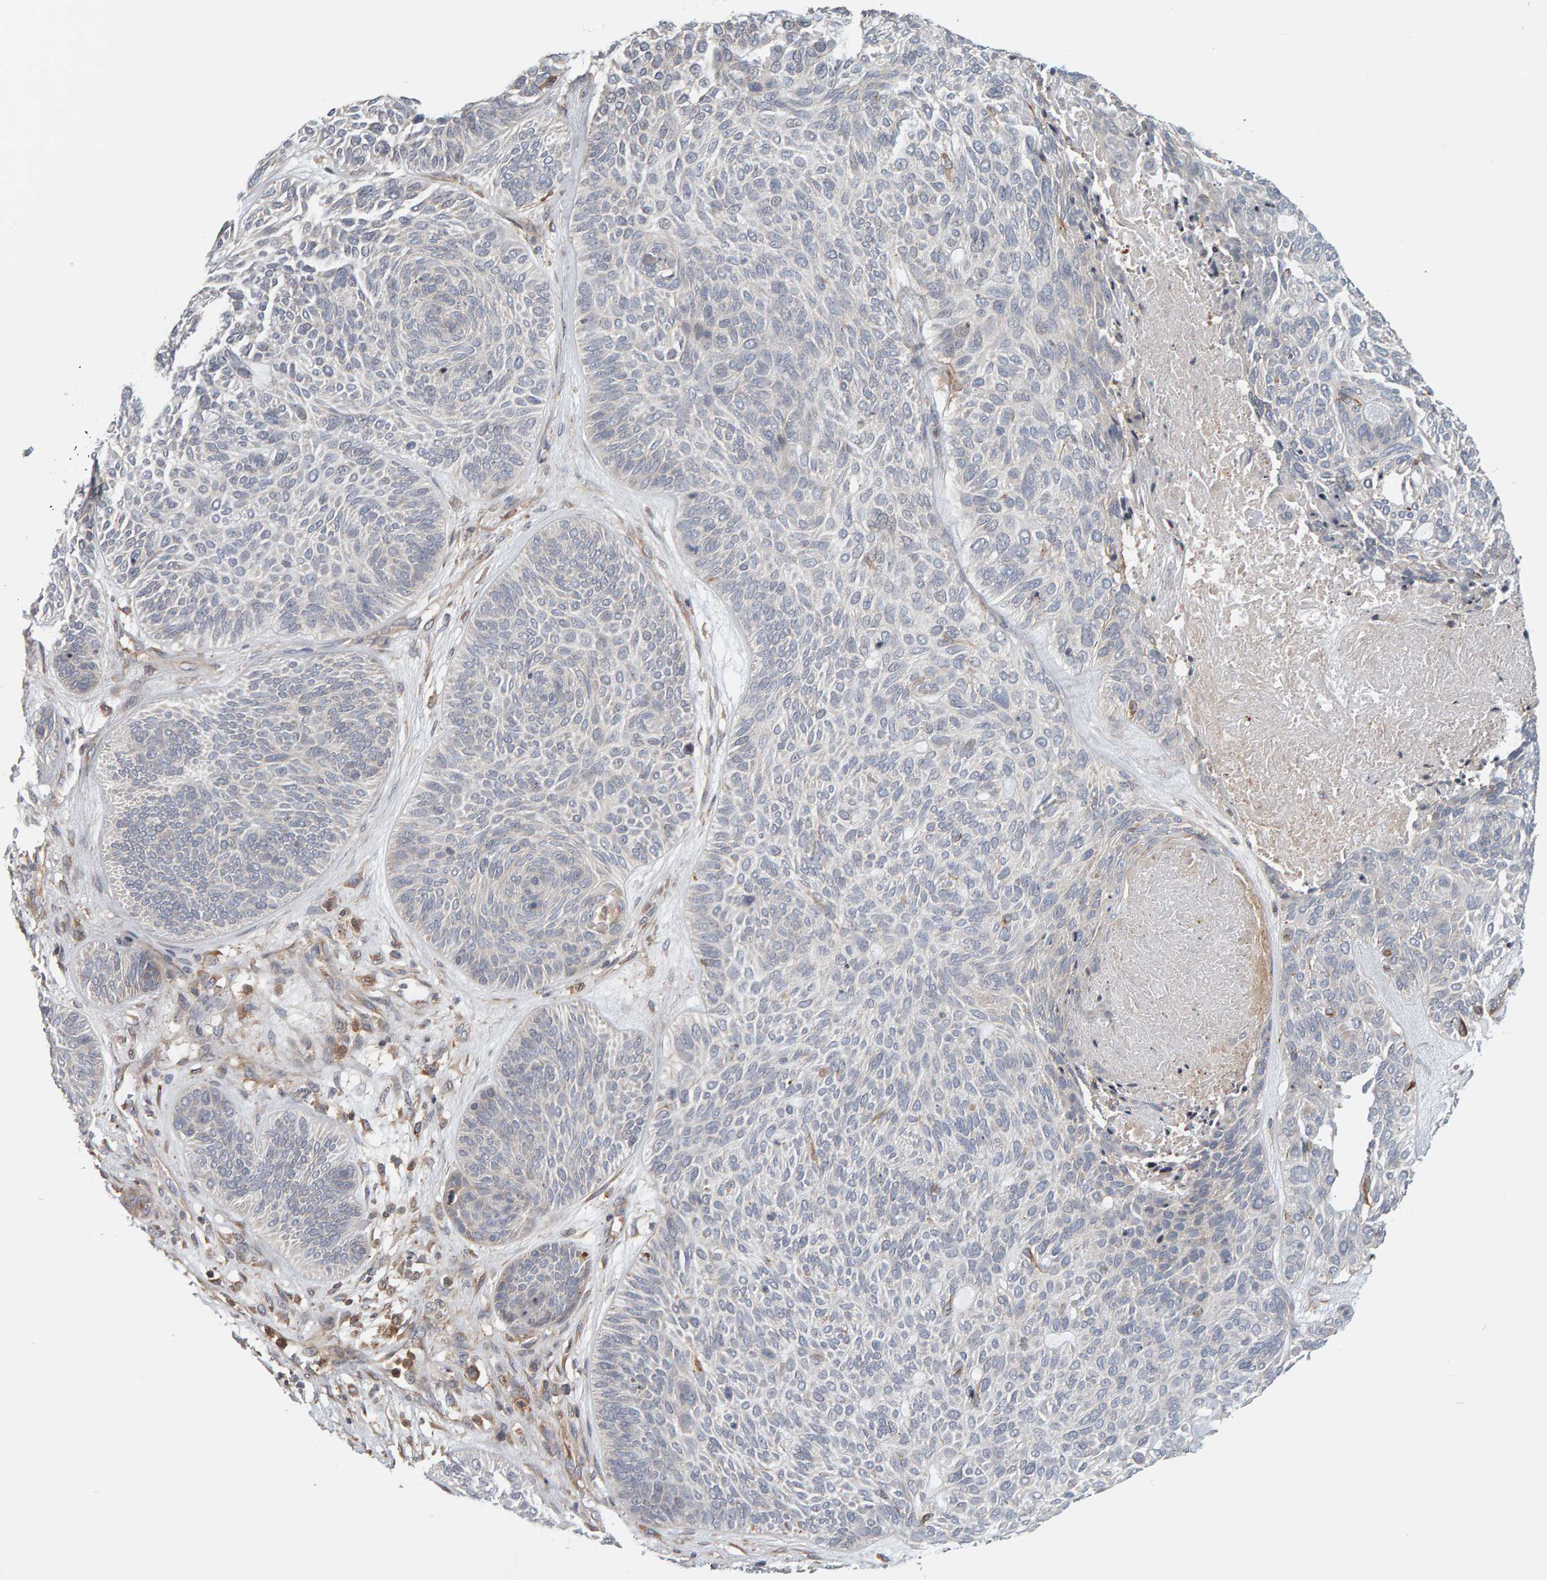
{"staining": {"intensity": "weak", "quantity": "<25%", "location": "cytoplasmic/membranous"}, "tissue": "skin cancer", "cell_type": "Tumor cells", "image_type": "cancer", "snomed": [{"axis": "morphology", "description": "Basal cell carcinoma"}, {"axis": "topography", "description": "Skin"}], "caption": "This micrograph is of skin cancer stained with IHC to label a protein in brown with the nuclei are counter-stained blue. There is no positivity in tumor cells.", "gene": "C9orf72", "patient": {"sex": "male", "age": 55}}